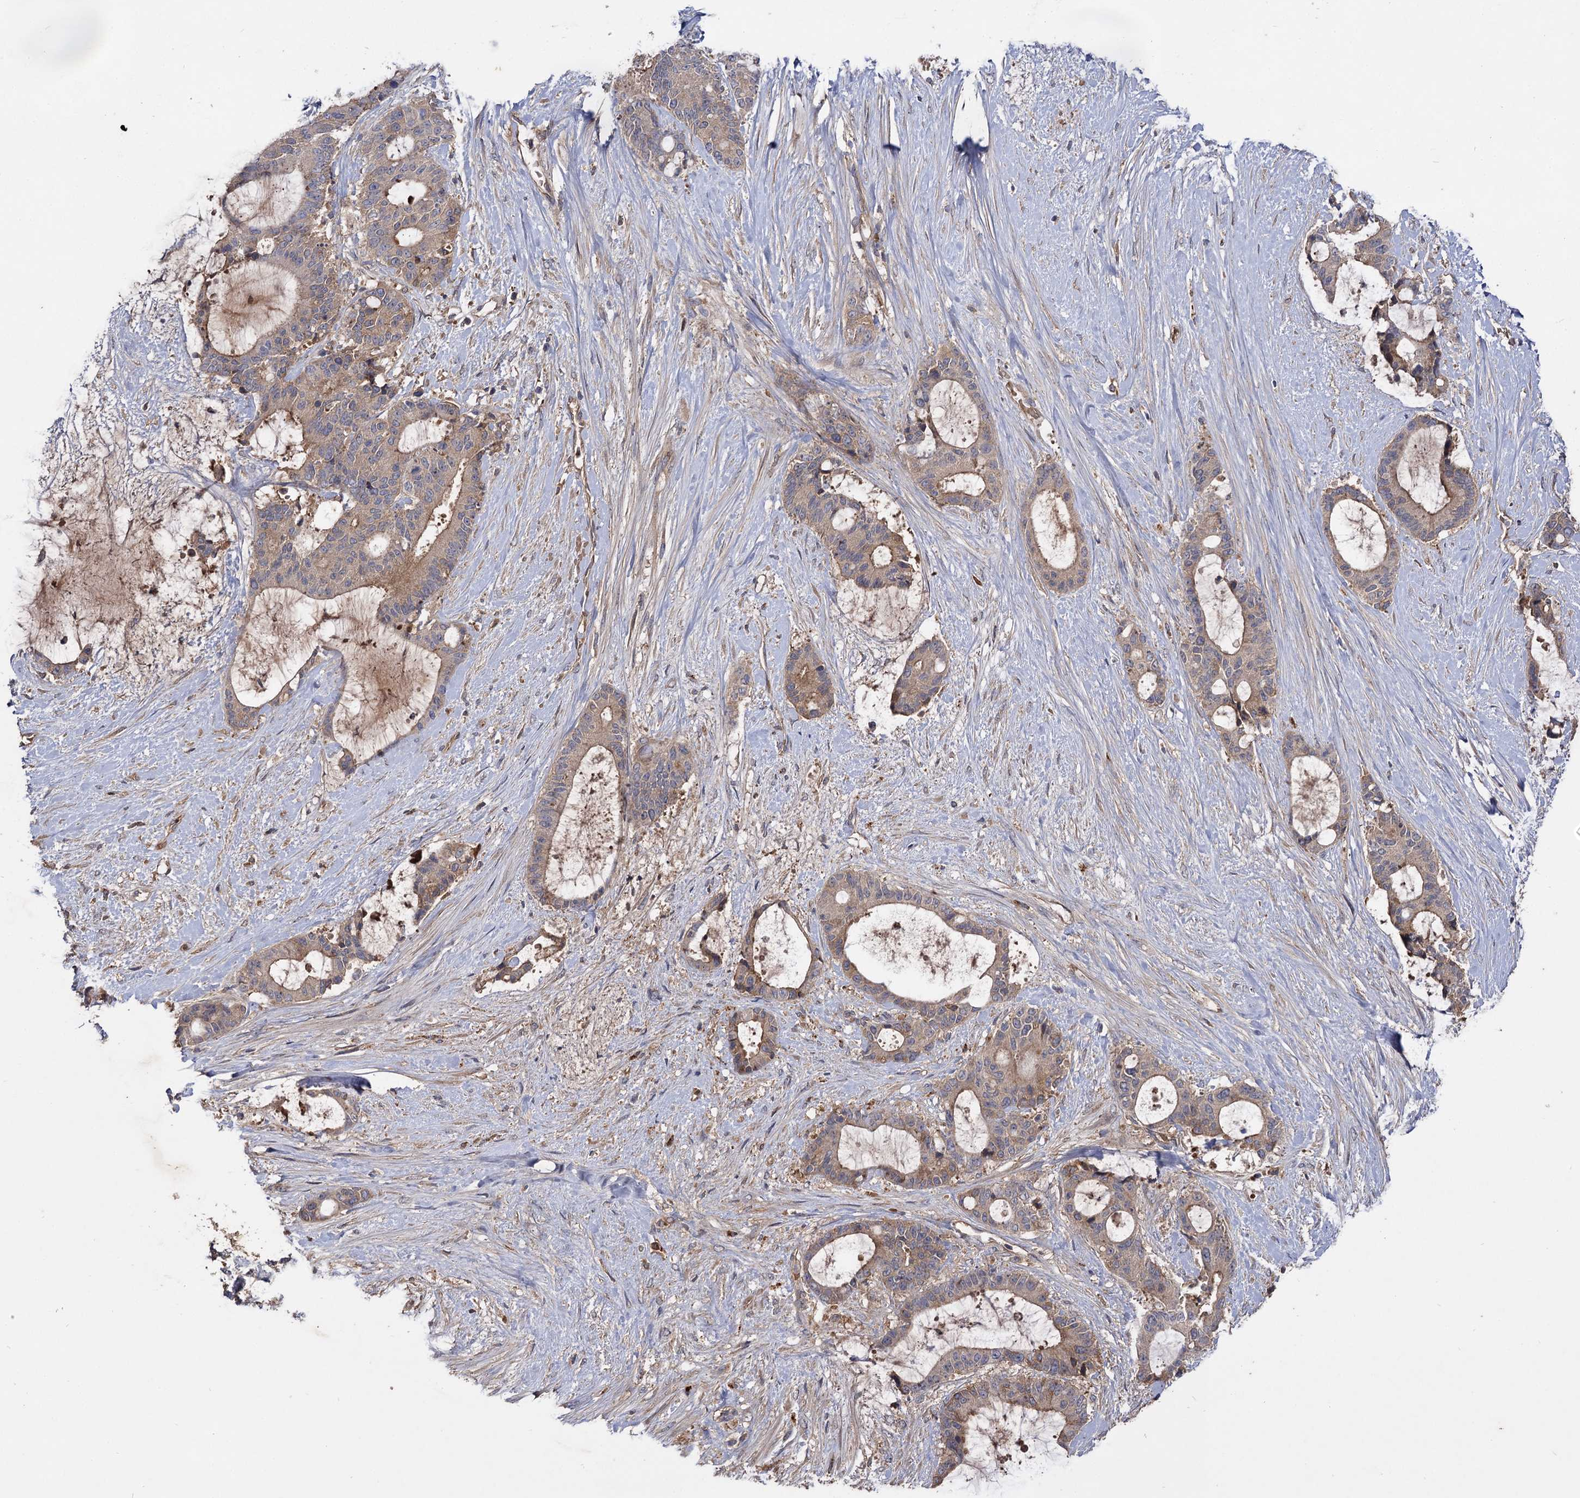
{"staining": {"intensity": "weak", "quantity": "25%-75%", "location": "cytoplasmic/membranous"}, "tissue": "liver cancer", "cell_type": "Tumor cells", "image_type": "cancer", "snomed": [{"axis": "morphology", "description": "Normal tissue, NOS"}, {"axis": "morphology", "description": "Cholangiocarcinoma"}, {"axis": "topography", "description": "Liver"}, {"axis": "topography", "description": "Peripheral nerve tissue"}], "caption": "Brown immunohistochemical staining in human cholangiocarcinoma (liver) exhibits weak cytoplasmic/membranous staining in about 25%-75% of tumor cells.", "gene": "USP50", "patient": {"sex": "female", "age": 73}}